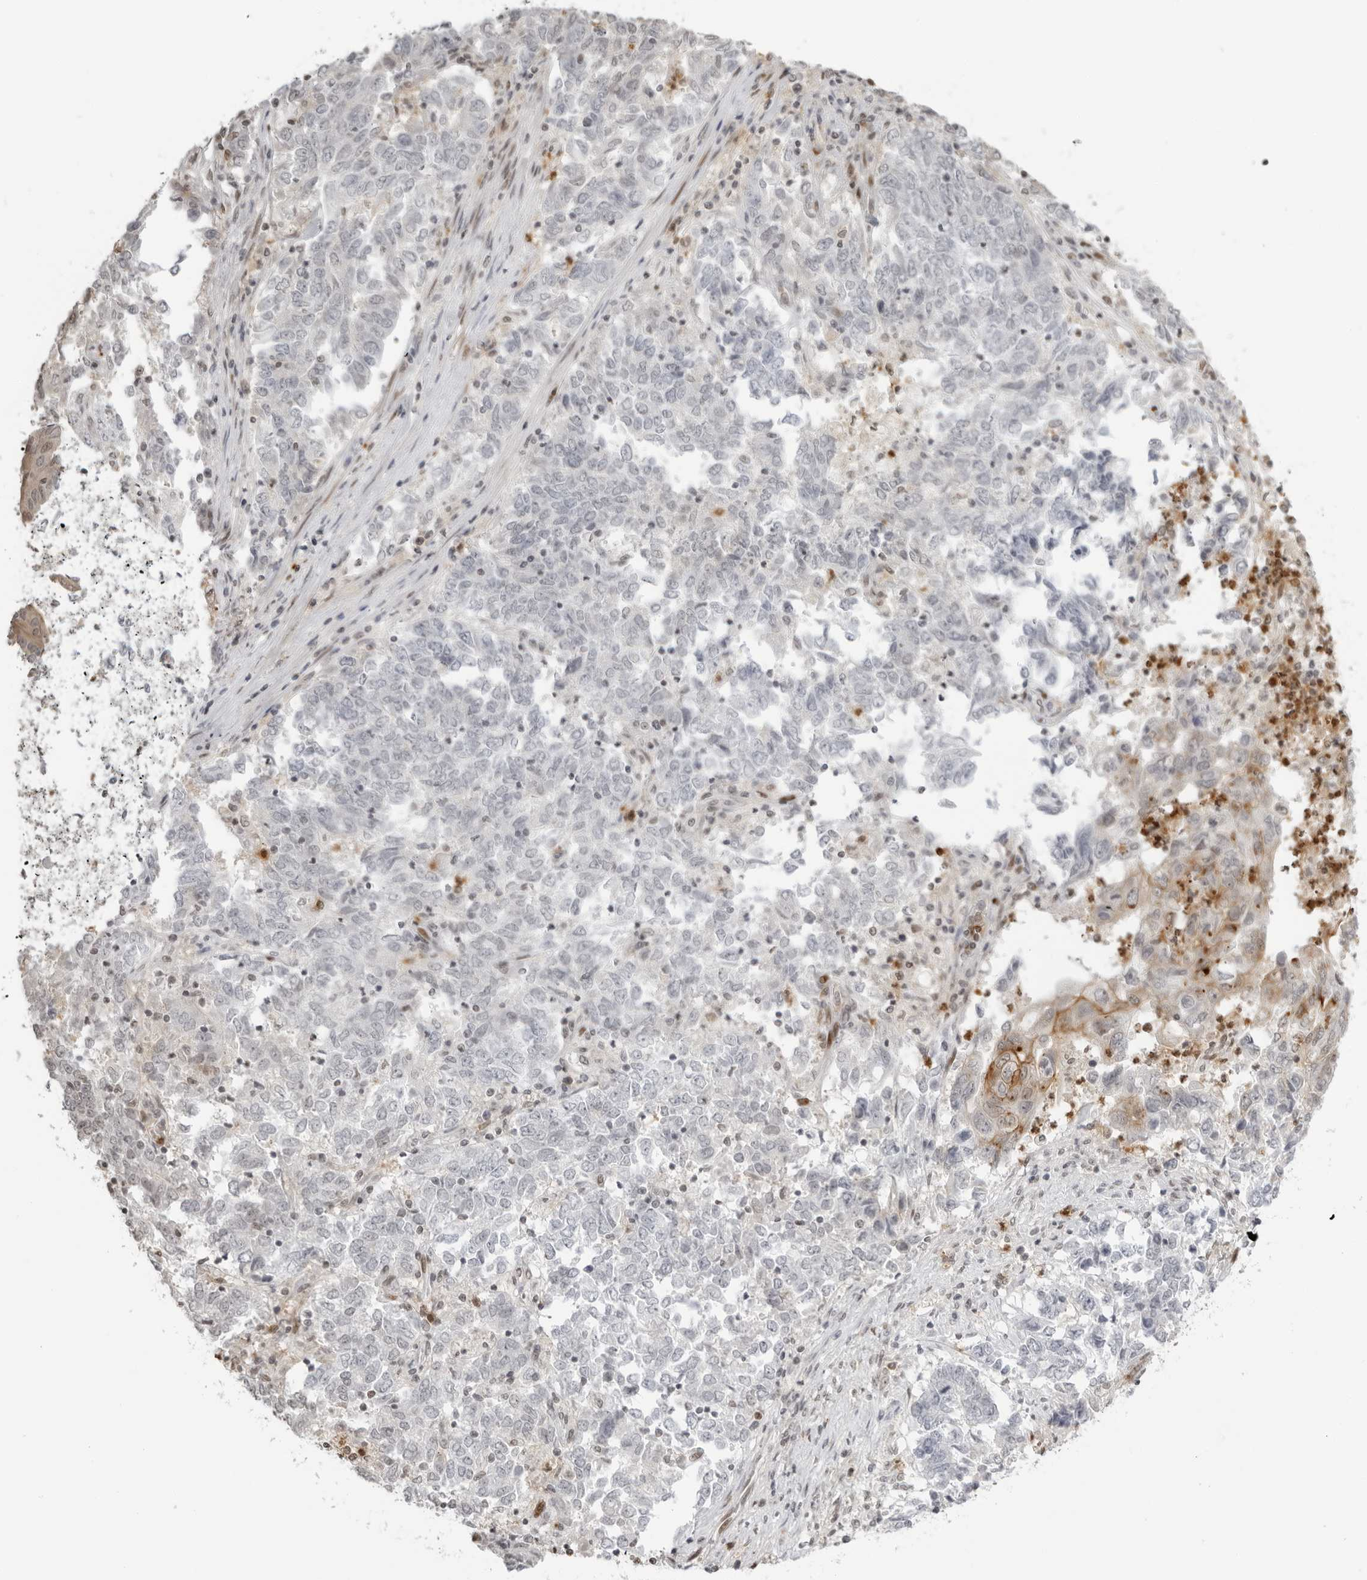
{"staining": {"intensity": "moderate", "quantity": "<25%", "location": "cytoplasmic/membranous"}, "tissue": "endometrial cancer", "cell_type": "Tumor cells", "image_type": "cancer", "snomed": [{"axis": "morphology", "description": "Adenocarcinoma, NOS"}, {"axis": "topography", "description": "Endometrium"}], "caption": "Moderate cytoplasmic/membranous expression is present in about <25% of tumor cells in endometrial cancer.", "gene": "RNF146", "patient": {"sex": "female", "age": 80}}